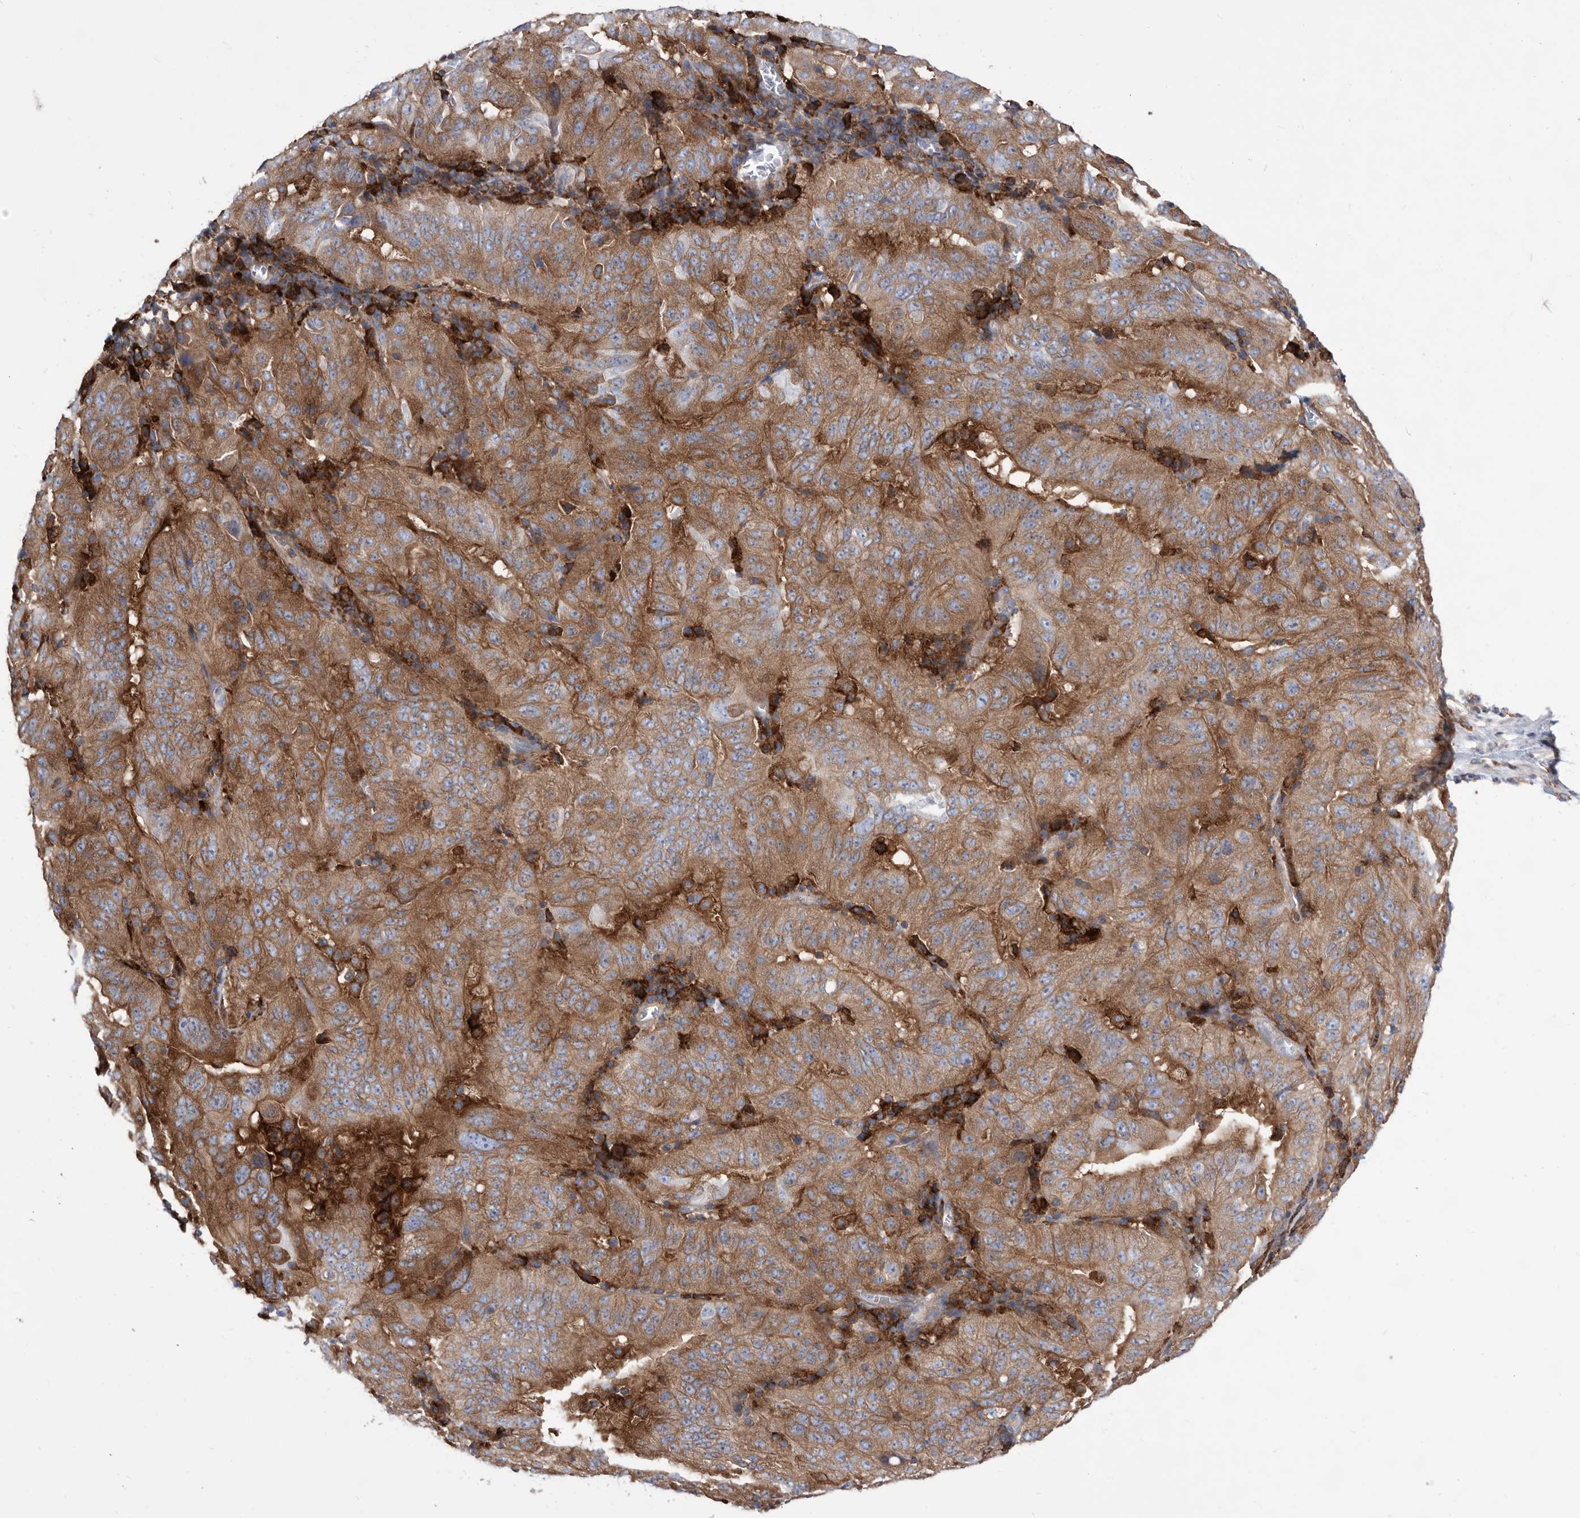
{"staining": {"intensity": "moderate", "quantity": ">75%", "location": "cytoplasmic/membranous"}, "tissue": "pancreatic cancer", "cell_type": "Tumor cells", "image_type": "cancer", "snomed": [{"axis": "morphology", "description": "Adenocarcinoma, NOS"}, {"axis": "topography", "description": "Pancreas"}], "caption": "Immunohistochemistry (IHC) image of neoplastic tissue: human adenocarcinoma (pancreatic) stained using immunohistochemistry (IHC) shows medium levels of moderate protein expression localized specifically in the cytoplasmic/membranous of tumor cells, appearing as a cytoplasmic/membranous brown color.", "gene": "SMG7", "patient": {"sex": "male", "age": 63}}